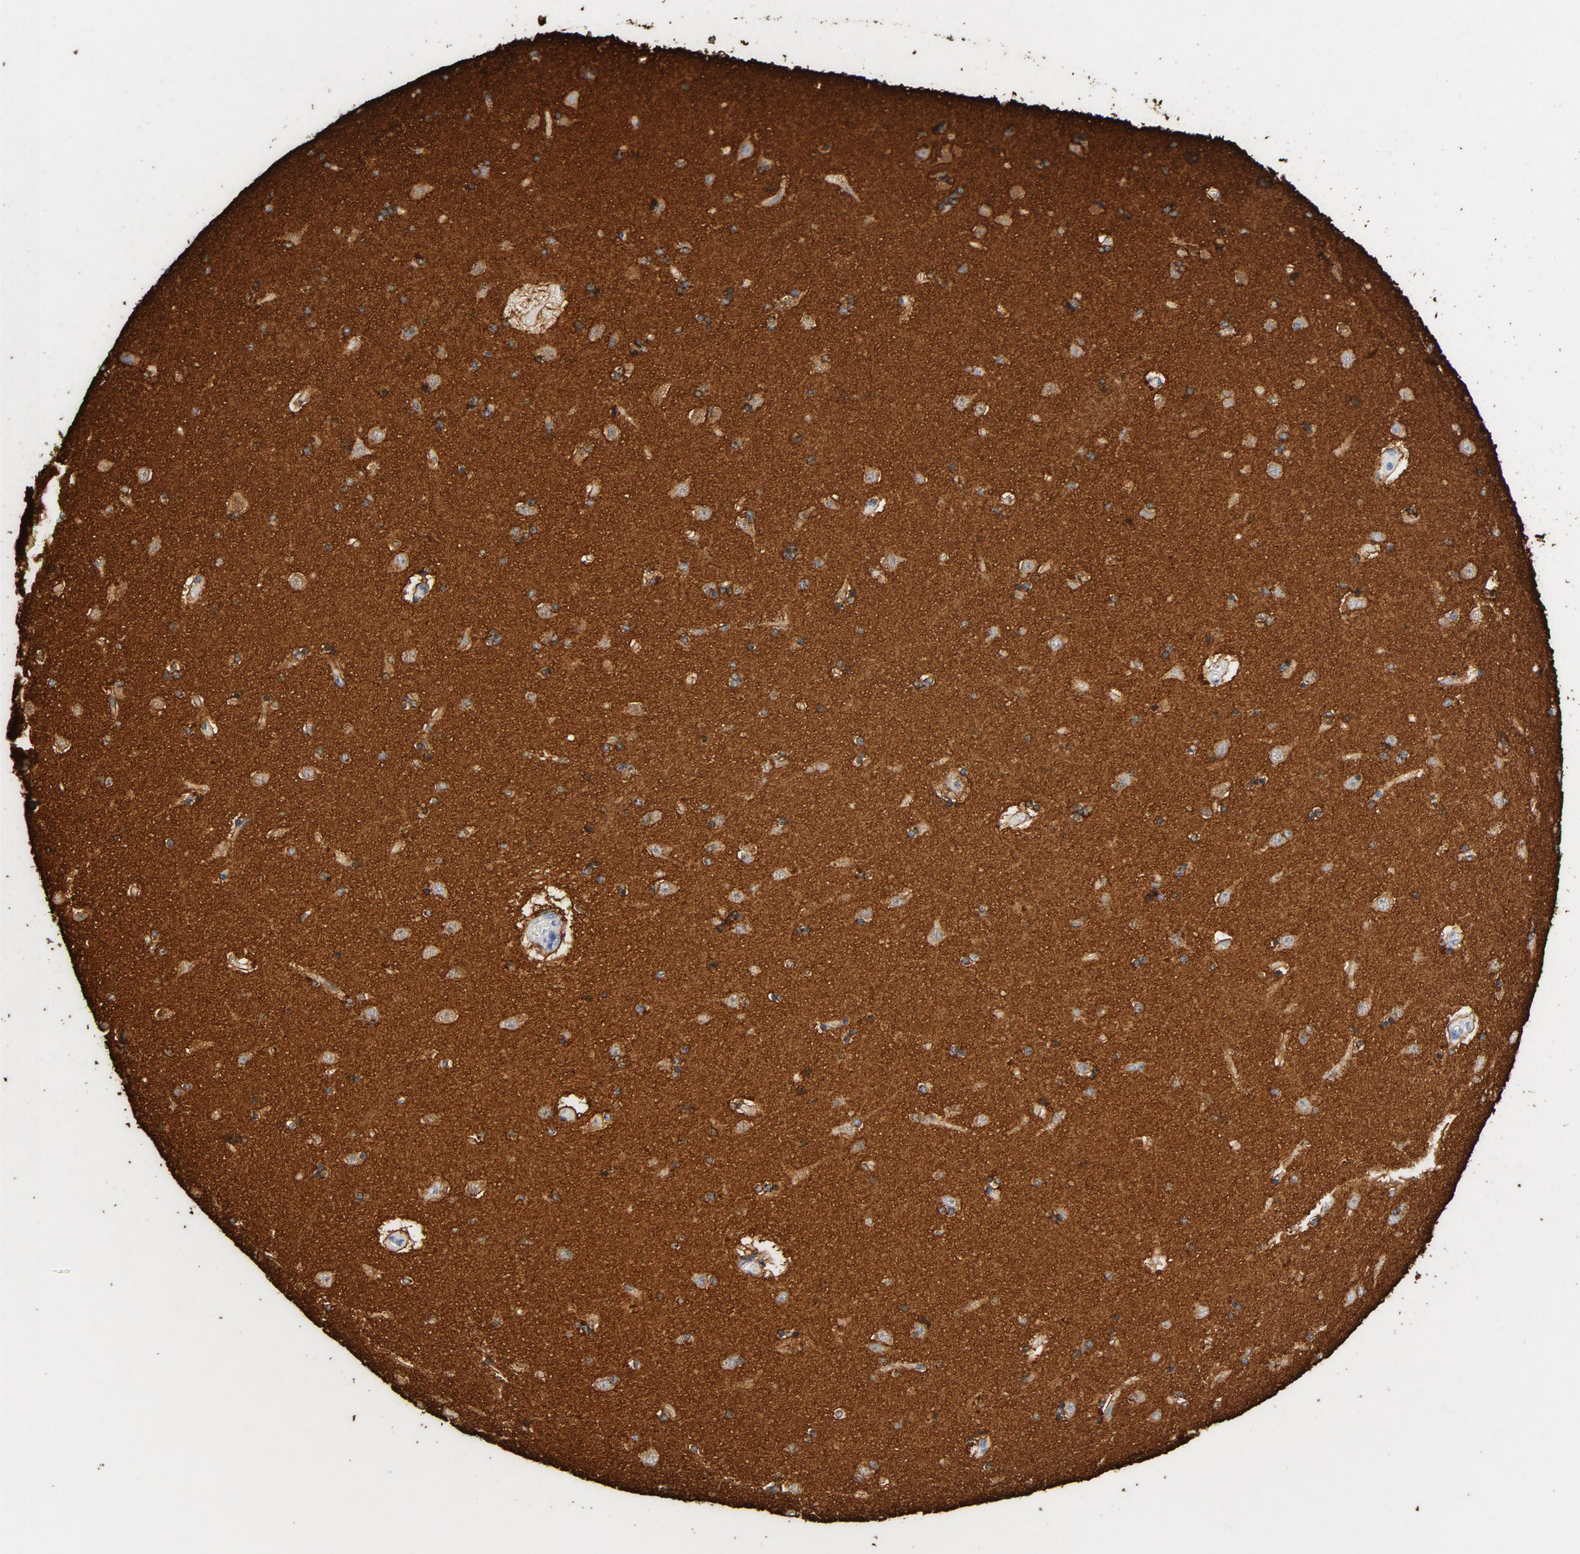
{"staining": {"intensity": "weak", "quantity": ">75%", "location": "cytoplasmic/membranous"}, "tissue": "caudate", "cell_type": "Glial cells", "image_type": "normal", "snomed": [{"axis": "morphology", "description": "Normal tissue, NOS"}, {"axis": "topography", "description": "Lateral ventricle wall"}], "caption": "IHC staining of unremarkable caudate, which reveals low levels of weak cytoplasmic/membranous expression in approximately >75% of glial cells indicating weak cytoplasmic/membranous protein staining. The staining was performed using DAB (3,3'-diaminobenzidine) (brown) for protein detection and nuclei were counterstained in hematoxylin (blue).", "gene": "PTPRB", "patient": {"sex": "female", "age": 54}}